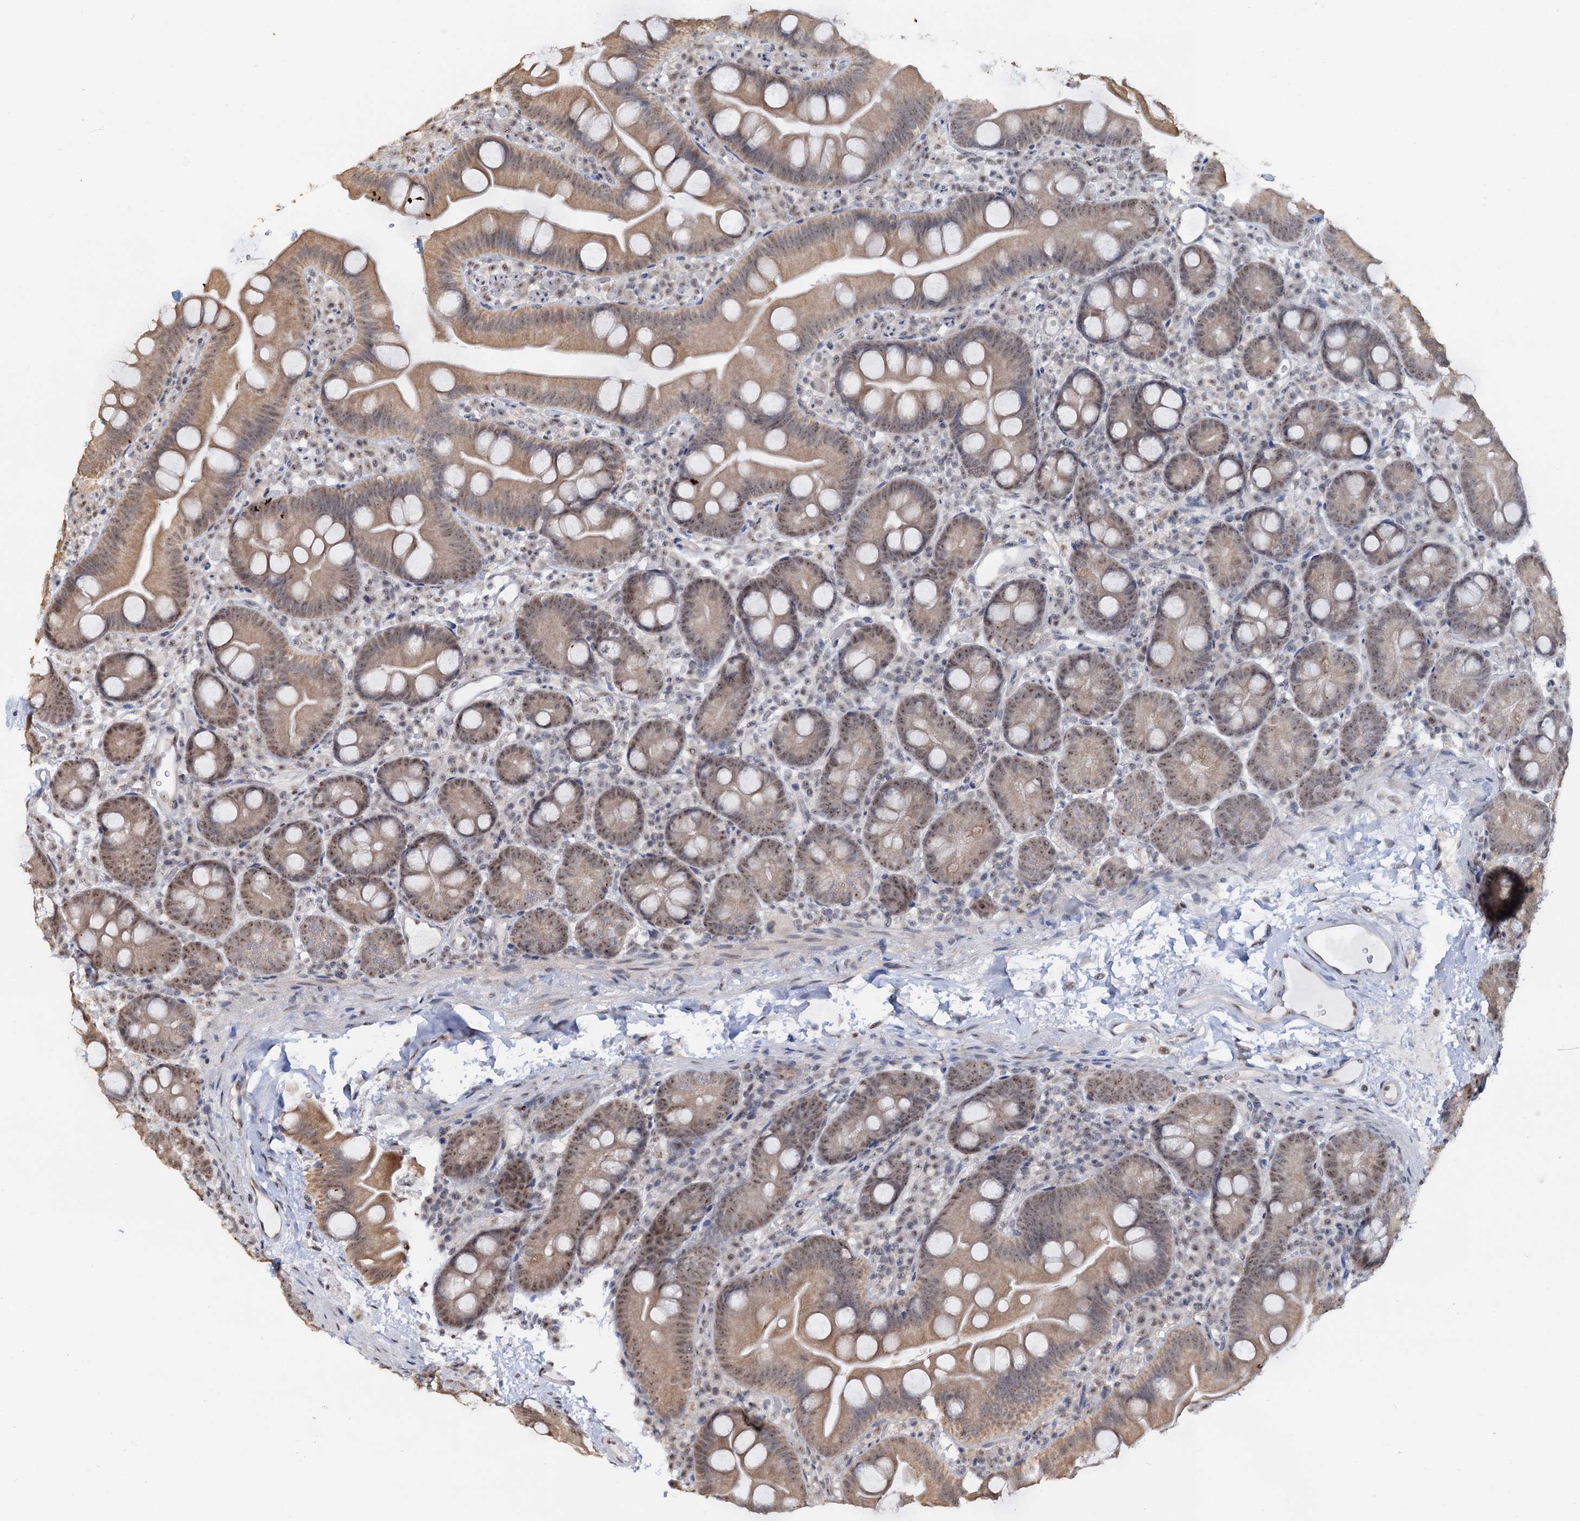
{"staining": {"intensity": "weak", "quantity": ">75%", "location": "cytoplasmic/membranous,nuclear"}, "tissue": "small intestine", "cell_type": "Glandular cells", "image_type": "normal", "snomed": [{"axis": "morphology", "description": "Normal tissue, NOS"}, {"axis": "topography", "description": "Small intestine"}], "caption": "The photomicrograph reveals staining of benign small intestine, revealing weak cytoplasmic/membranous,nuclear protein positivity (brown color) within glandular cells.", "gene": "NAT10", "patient": {"sex": "female", "age": 68}}